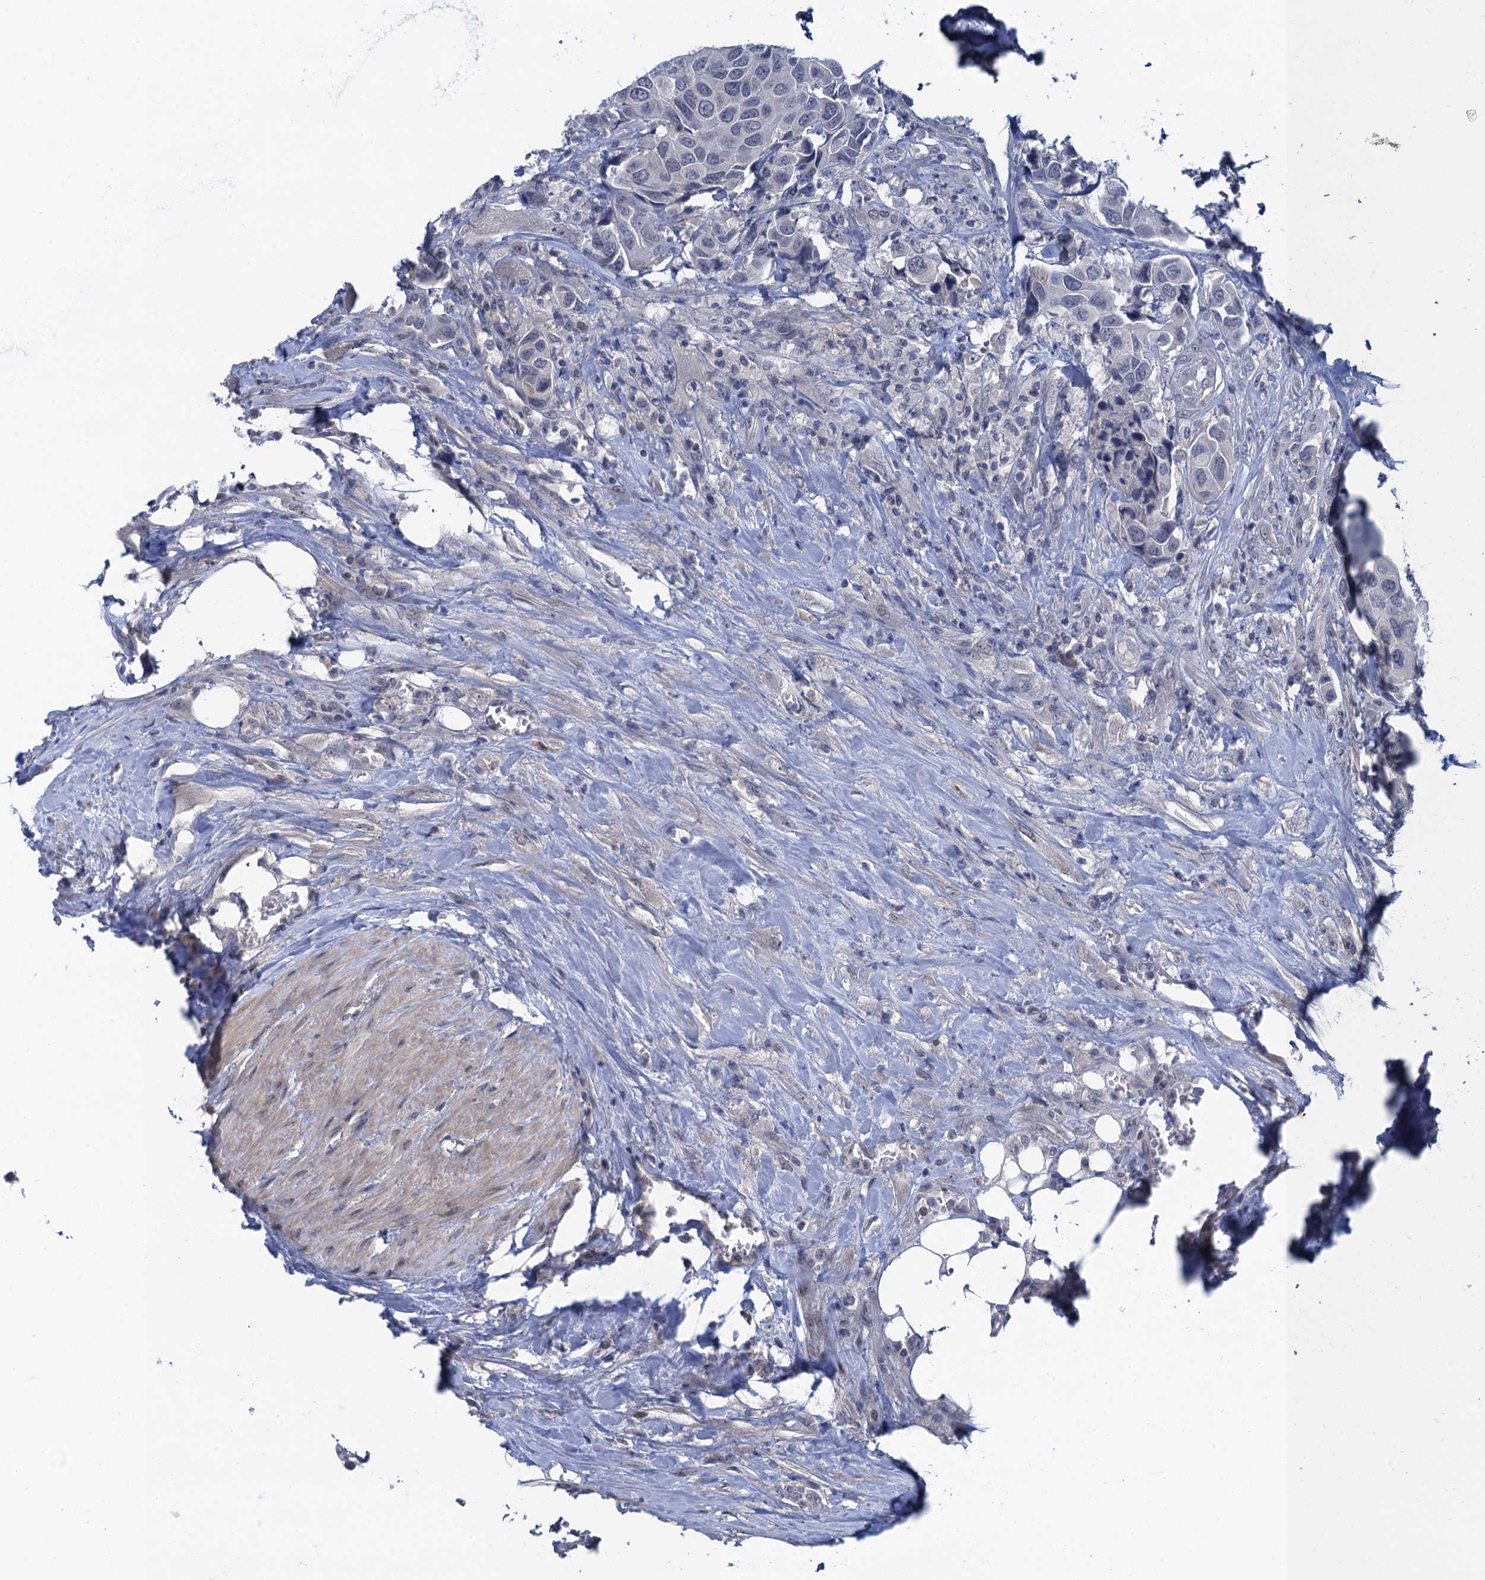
{"staining": {"intensity": "negative", "quantity": "none", "location": "none"}, "tissue": "urothelial cancer", "cell_type": "Tumor cells", "image_type": "cancer", "snomed": [{"axis": "morphology", "description": "Urothelial carcinoma, High grade"}, {"axis": "topography", "description": "Urinary bladder"}], "caption": "Tumor cells show no significant positivity in urothelial cancer.", "gene": "MRFAP1", "patient": {"sex": "male", "age": 74}}